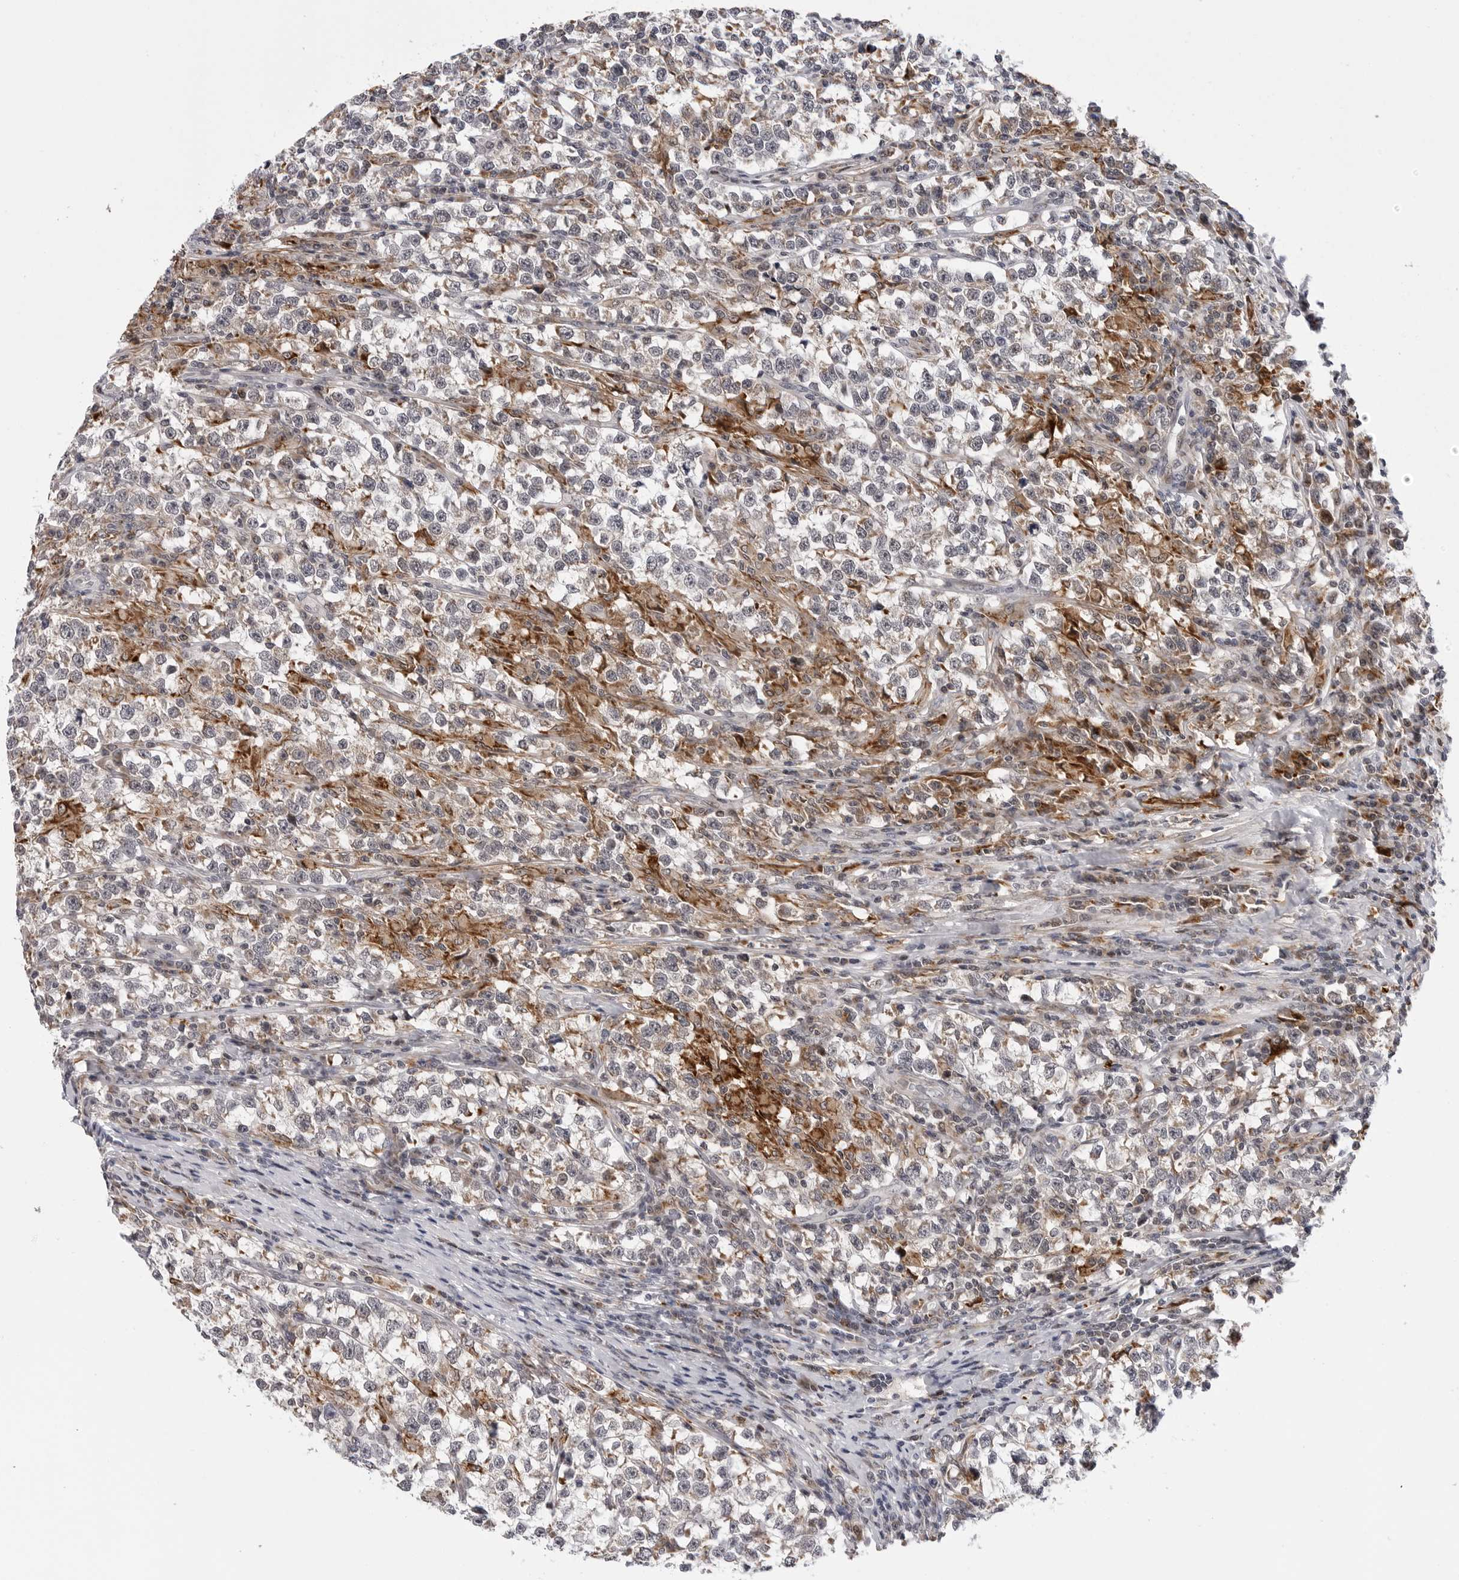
{"staining": {"intensity": "negative", "quantity": "none", "location": "none"}, "tissue": "testis cancer", "cell_type": "Tumor cells", "image_type": "cancer", "snomed": [{"axis": "morphology", "description": "Normal tissue, NOS"}, {"axis": "morphology", "description": "Seminoma, NOS"}, {"axis": "topography", "description": "Testis"}], "caption": "A micrograph of human testis cancer is negative for staining in tumor cells. The staining is performed using DAB (3,3'-diaminobenzidine) brown chromogen with nuclei counter-stained in using hematoxylin.", "gene": "CDK20", "patient": {"sex": "male", "age": 43}}